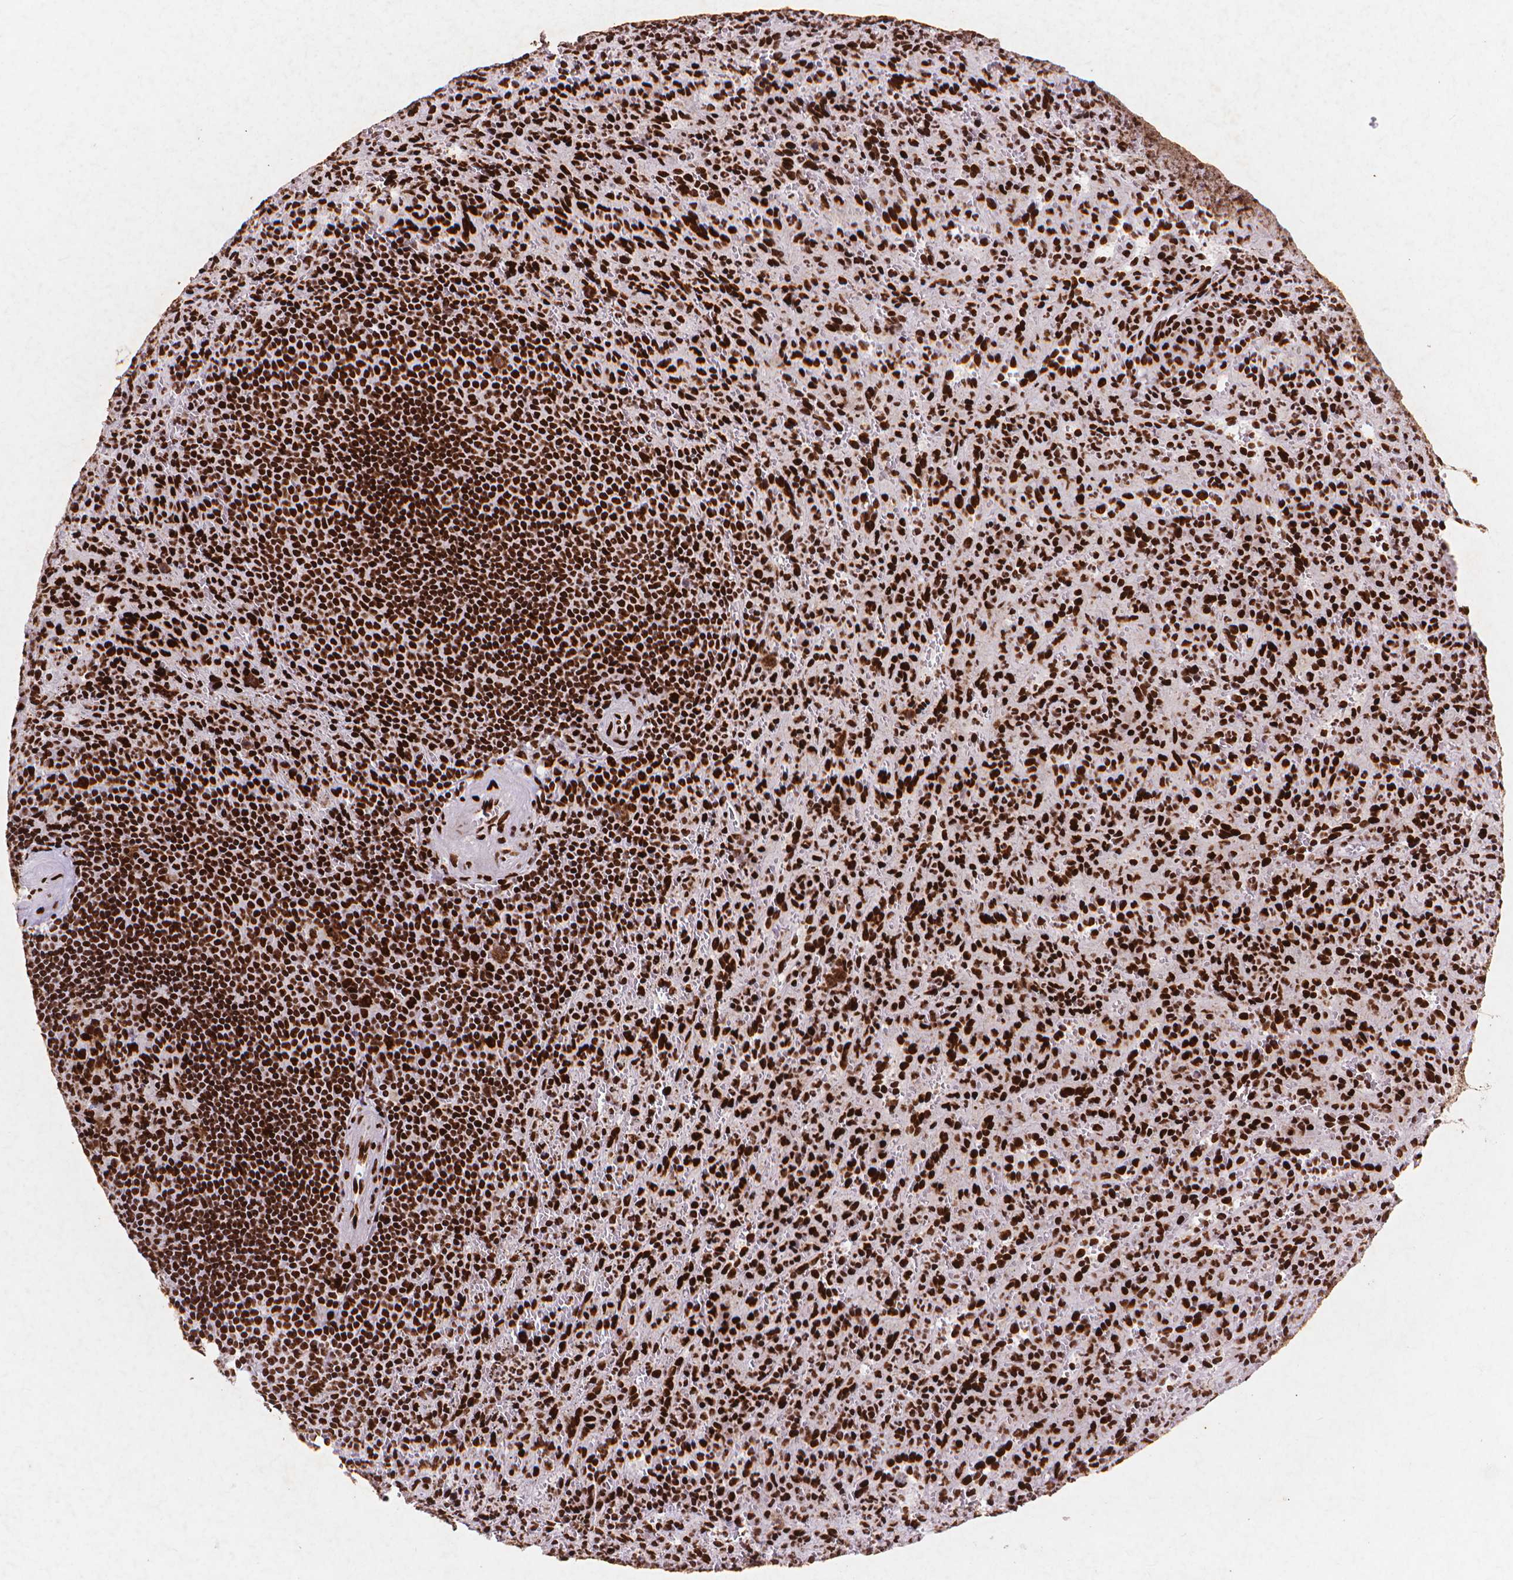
{"staining": {"intensity": "strong", "quantity": ">75%", "location": "nuclear"}, "tissue": "spleen", "cell_type": "Cells in red pulp", "image_type": "normal", "snomed": [{"axis": "morphology", "description": "Normal tissue, NOS"}, {"axis": "topography", "description": "Spleen"}], "caption": "IHC of normal spleen reveals high levels of strong nuclear staining in about >75% of cells in red pulp. The staining was performed using DAB to visualize the protein expression in brown, while the nuclei were stained in blue with hematoxylin (Magnification: 20x).", "gene": "CITED2", "patient": {"sex": "male", "age": 57}}